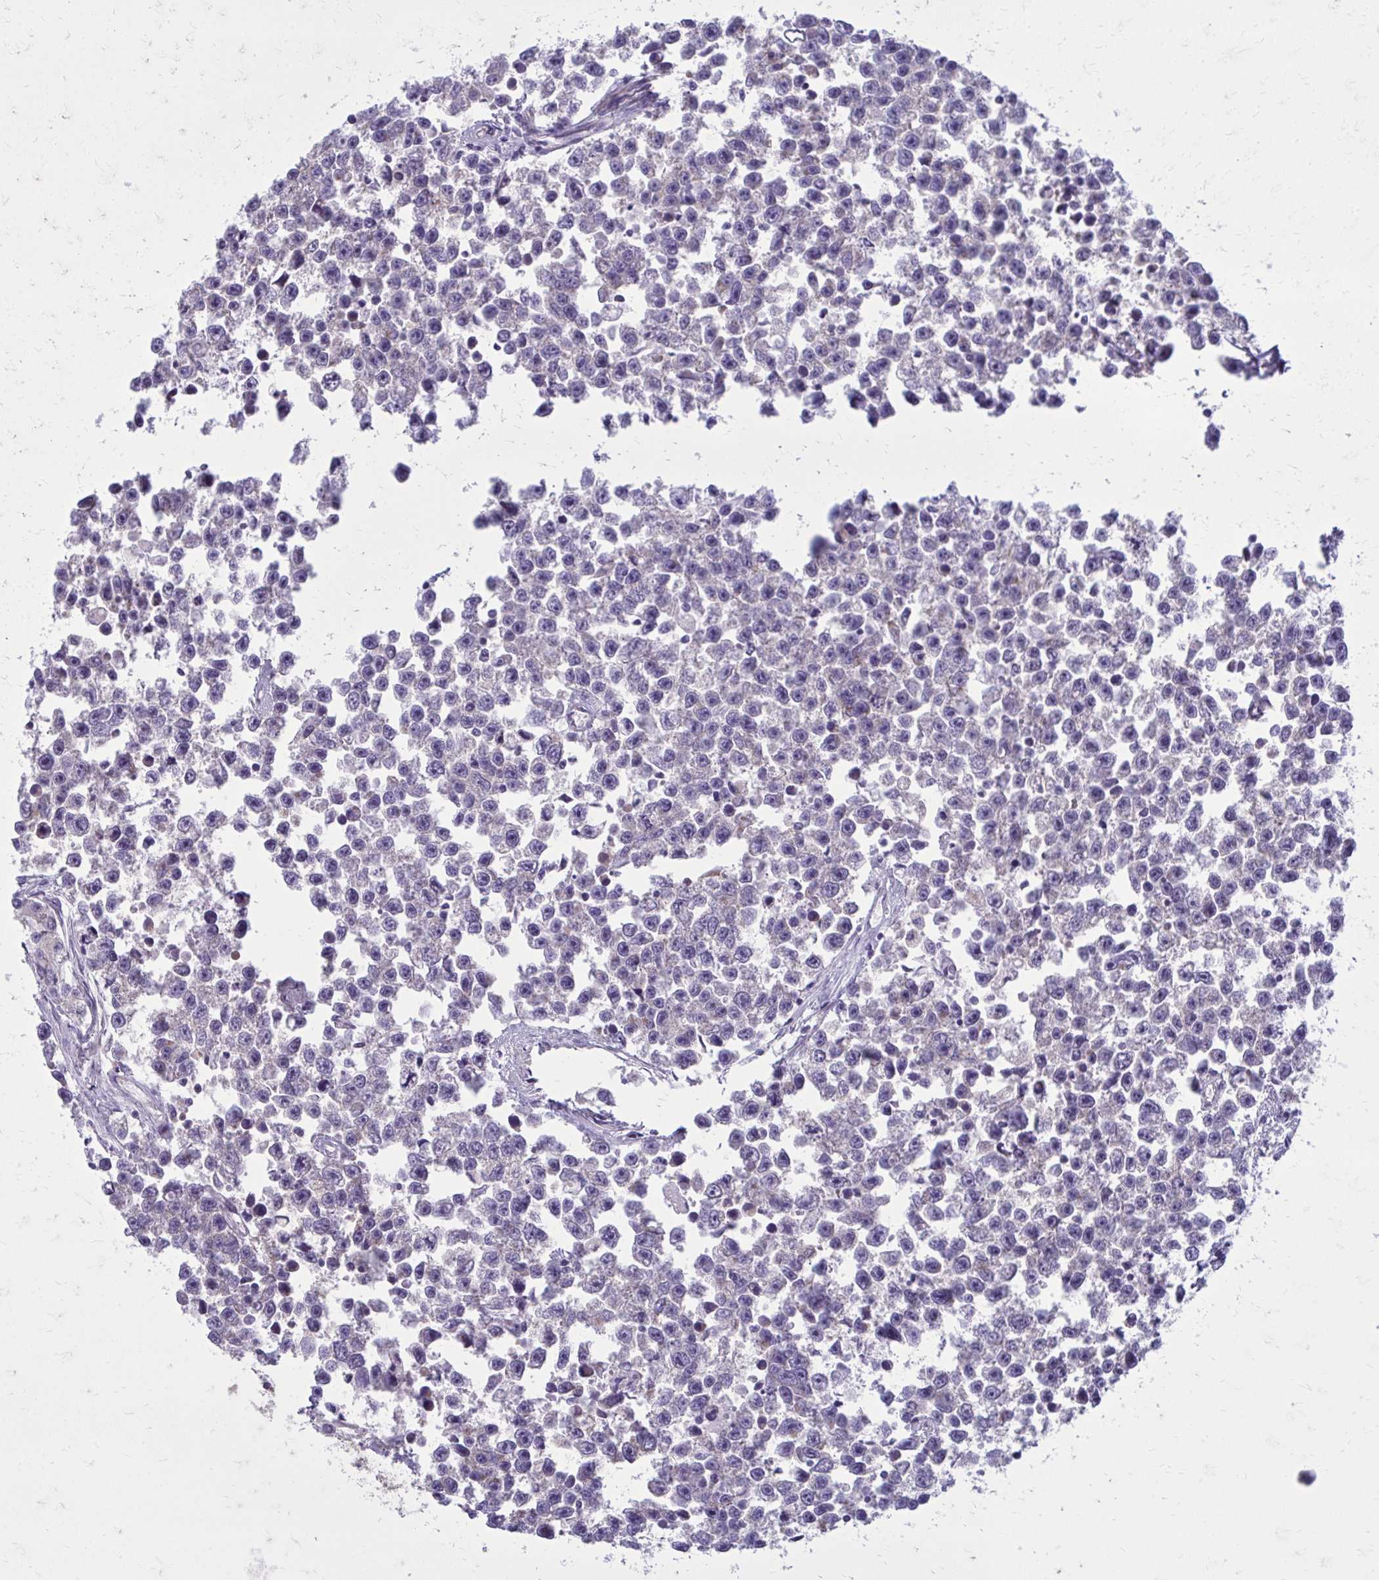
{"staining": {"intensity": "negative", "quantity": "none", "location": "none"}, "tissue": "testis cancer", "cell_type": "Tumor cells", "image_type": "cancer", "snomed": [{"axis": "morphology", "description": "Seminoma, NOS"}, {"axis": "topography", "description": "Testis"}], "caption": "Protein analysis of testis cancer reveals no significant positivity in tumor cells. Nuclei are stained in blue.", "gene": "CLTA", "patient": {"sex": "male", "age": 26}}